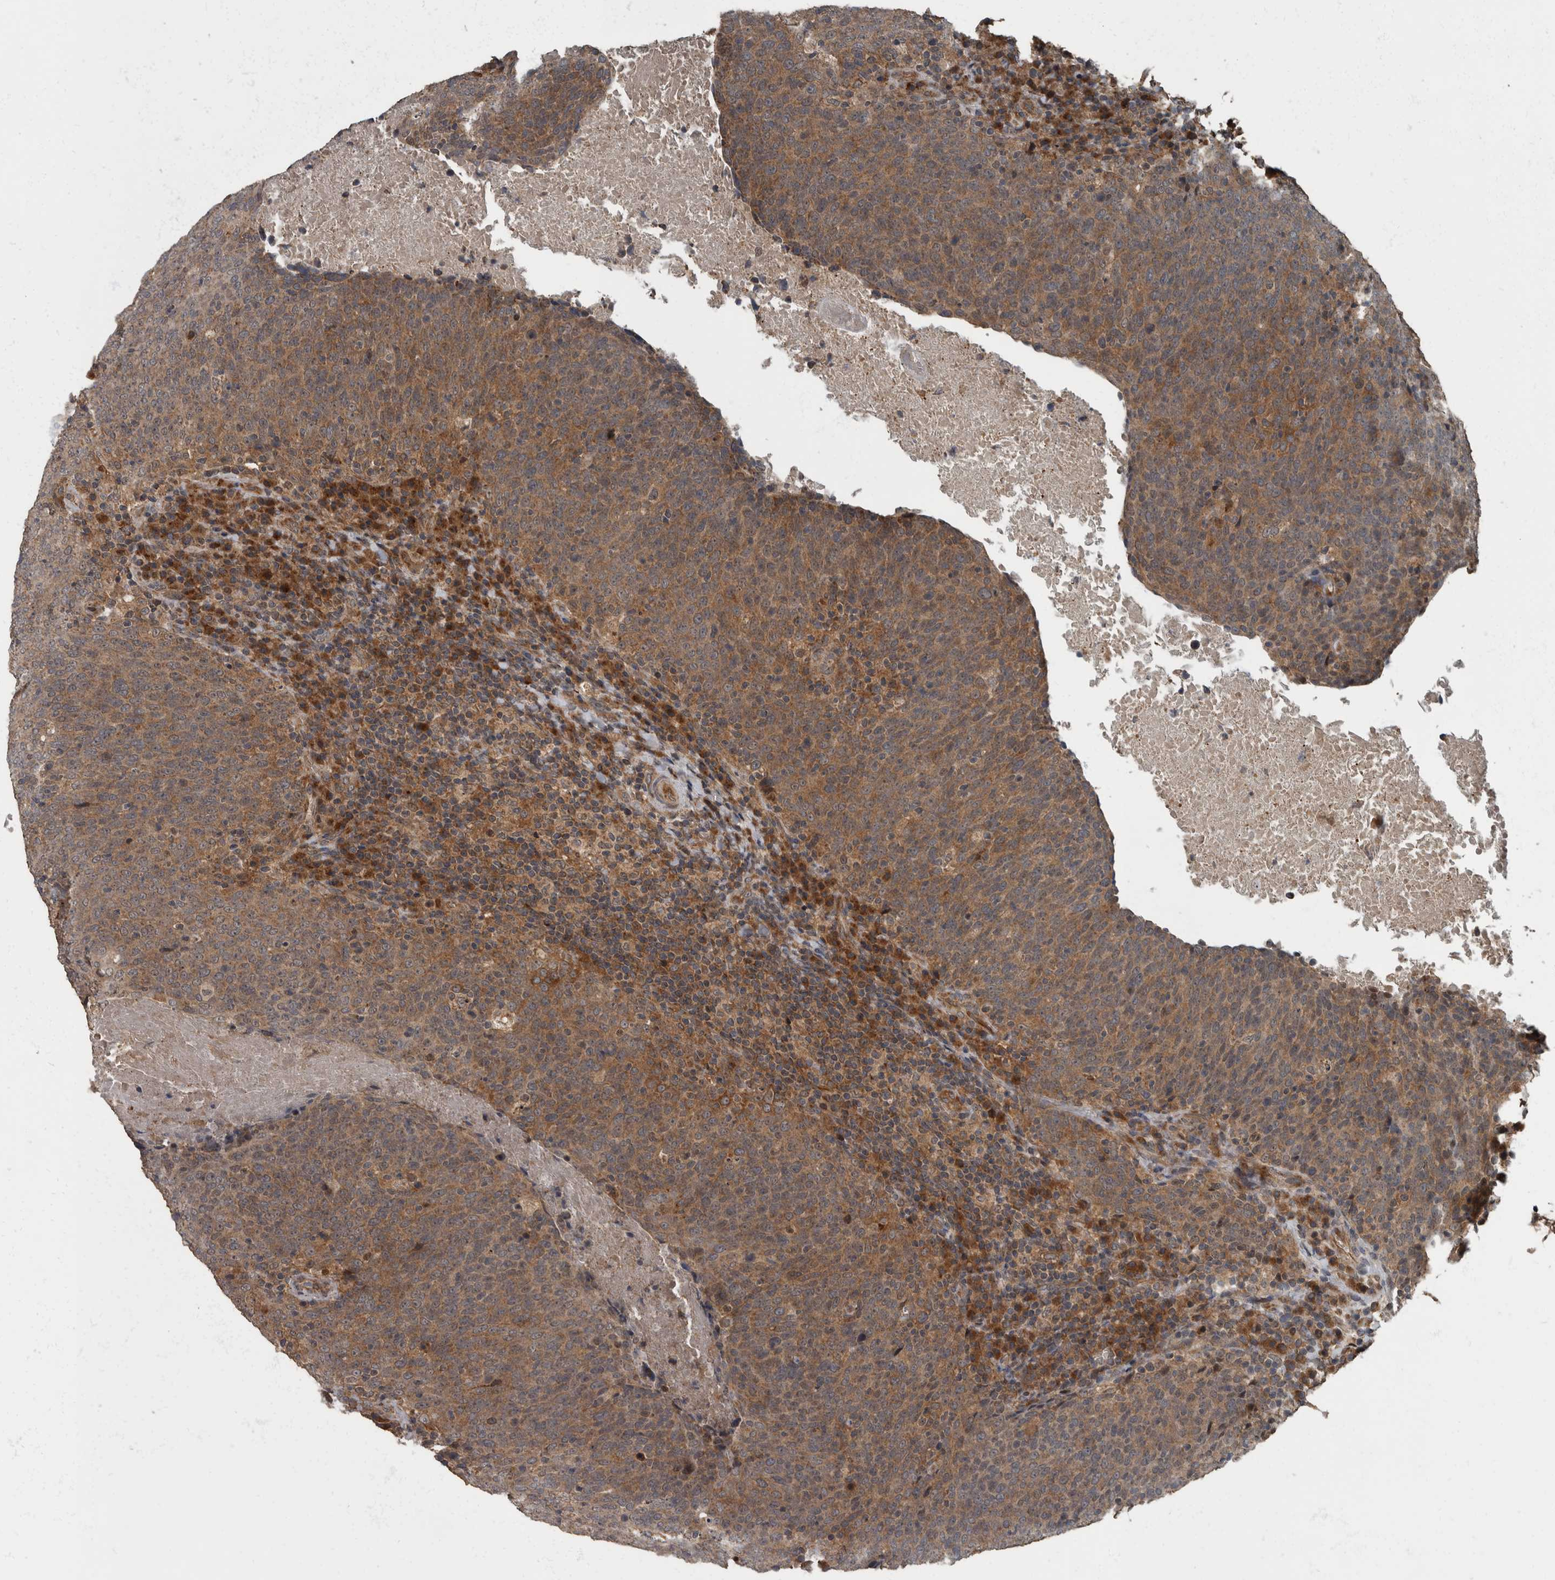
{"staining": {"intensity": "moderate", "quantity": ">75%", "location": "cytoplasmic/membranous"}, "tissue": "head and neck cancer", "cell_type": "Tumor cells", "image_type": "cancer", "snomed": [{"axis": "morphology", "description": "Squamous cell carcinoma, NOS"}, {"axis": "morphology", "description": "Squamous cell carcinoma, metastatic, NOS"}, {"axis": "topography", "description": "Lymph node"}, {"axis": "topography", "description": "Head-Neck"}], "caption": "A photomicrograph showing moderate cytoplasmic/membranous expression in approximately >75% of tumor cells in head and neck cancer, as visualized by brown immunohistochemical staining.", "gene": "RABGGTB", "patient": {"sex": "male", "age": 62}}